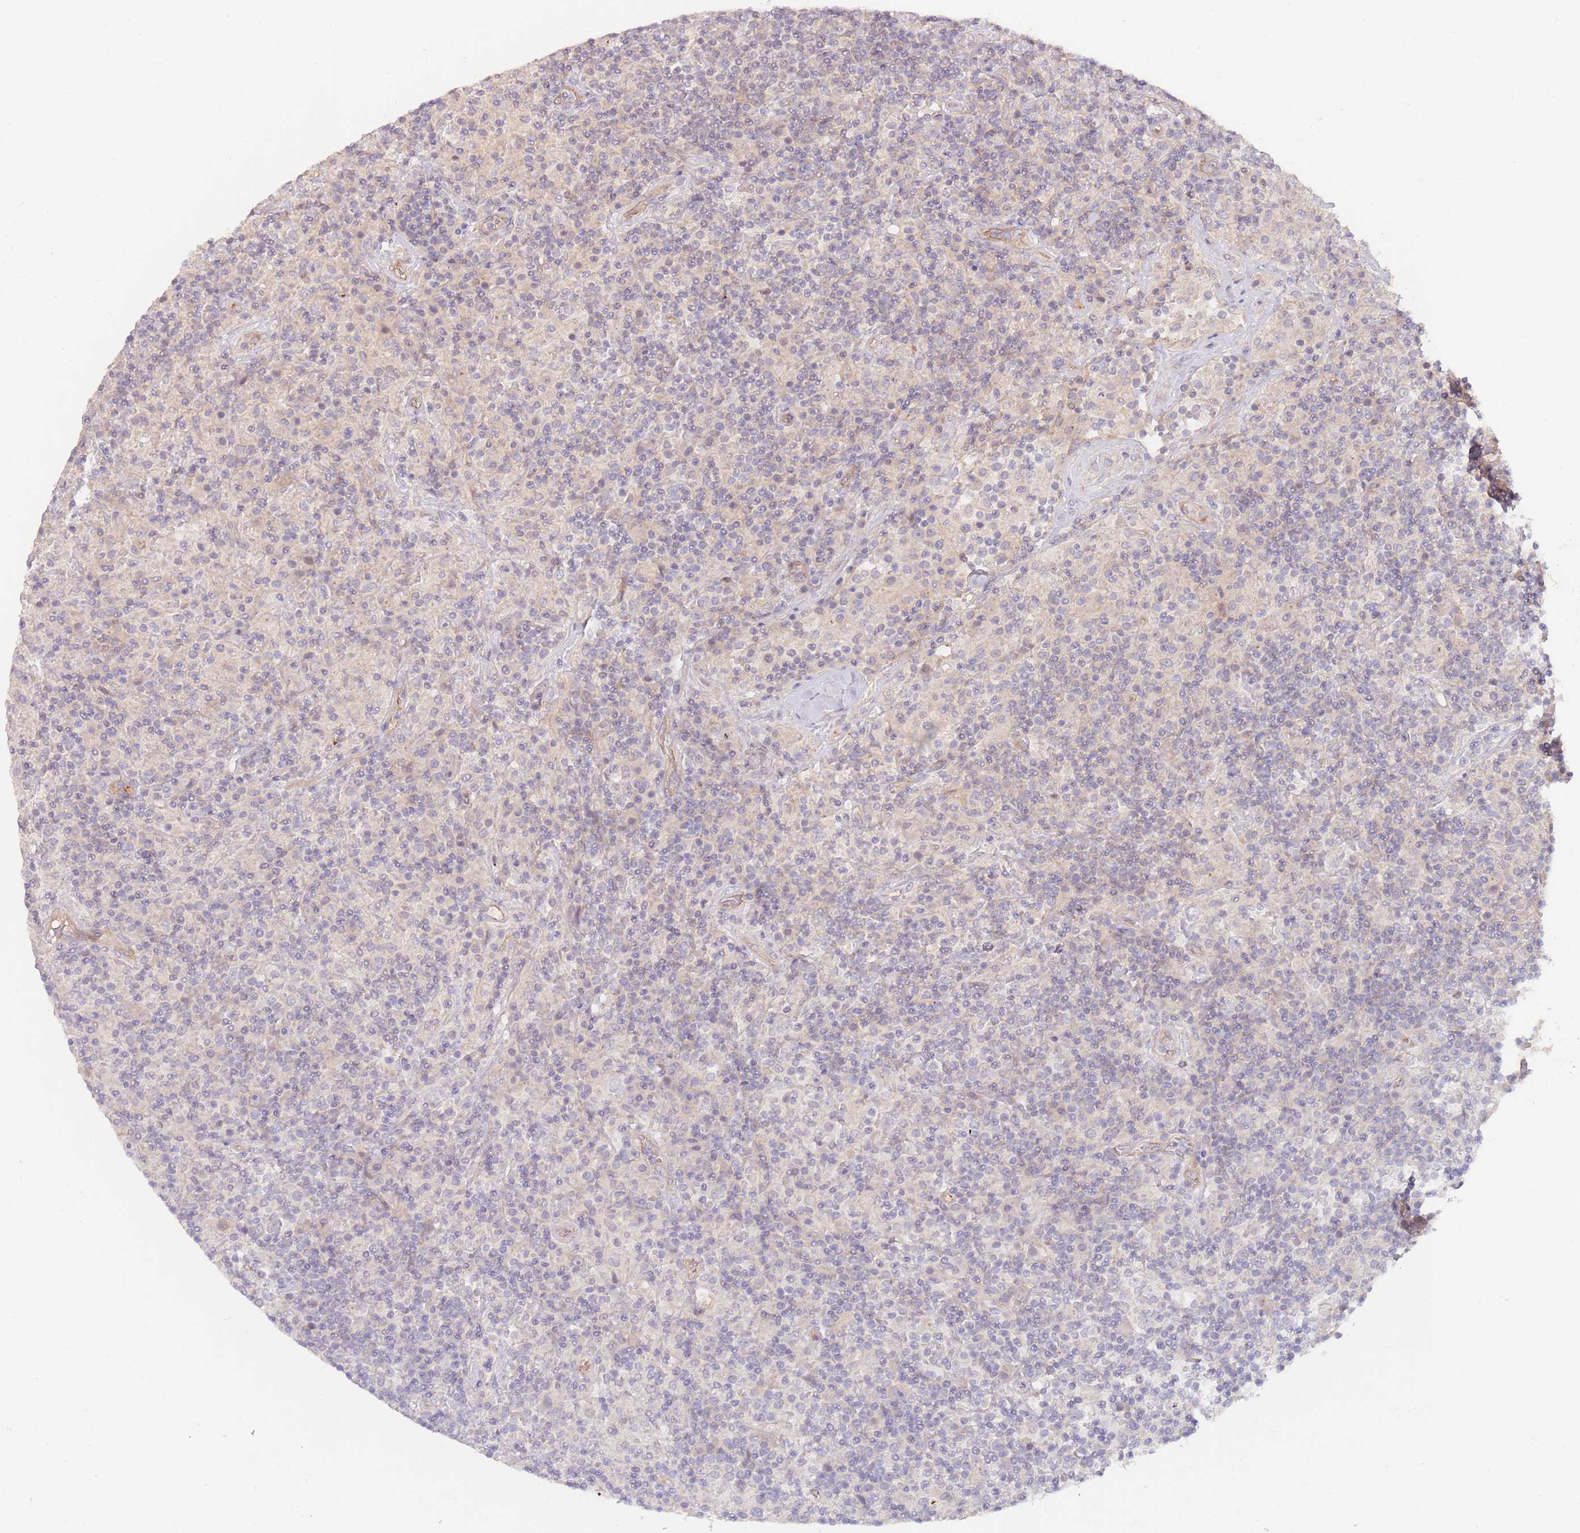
{"staining": {"intensity": "negative", "quantity": "none", "location": "none"}, "tissue": "lymphoma", "cell_type": "Tumor cells", "image_type": "cancer", "snomed": [{"axis": "morphology", "description": "Hodgkin's disease, NOS"}, {"axis": "topography", "description": "Lymph node"}], "caption": "DAB (3,3'-diaminobenzidine) immunohistochemical staining of lymphoma reveals no significant expression in tumor cells.", "gene": "SAV1", "patient": {"sex": "male", "age": 70}}